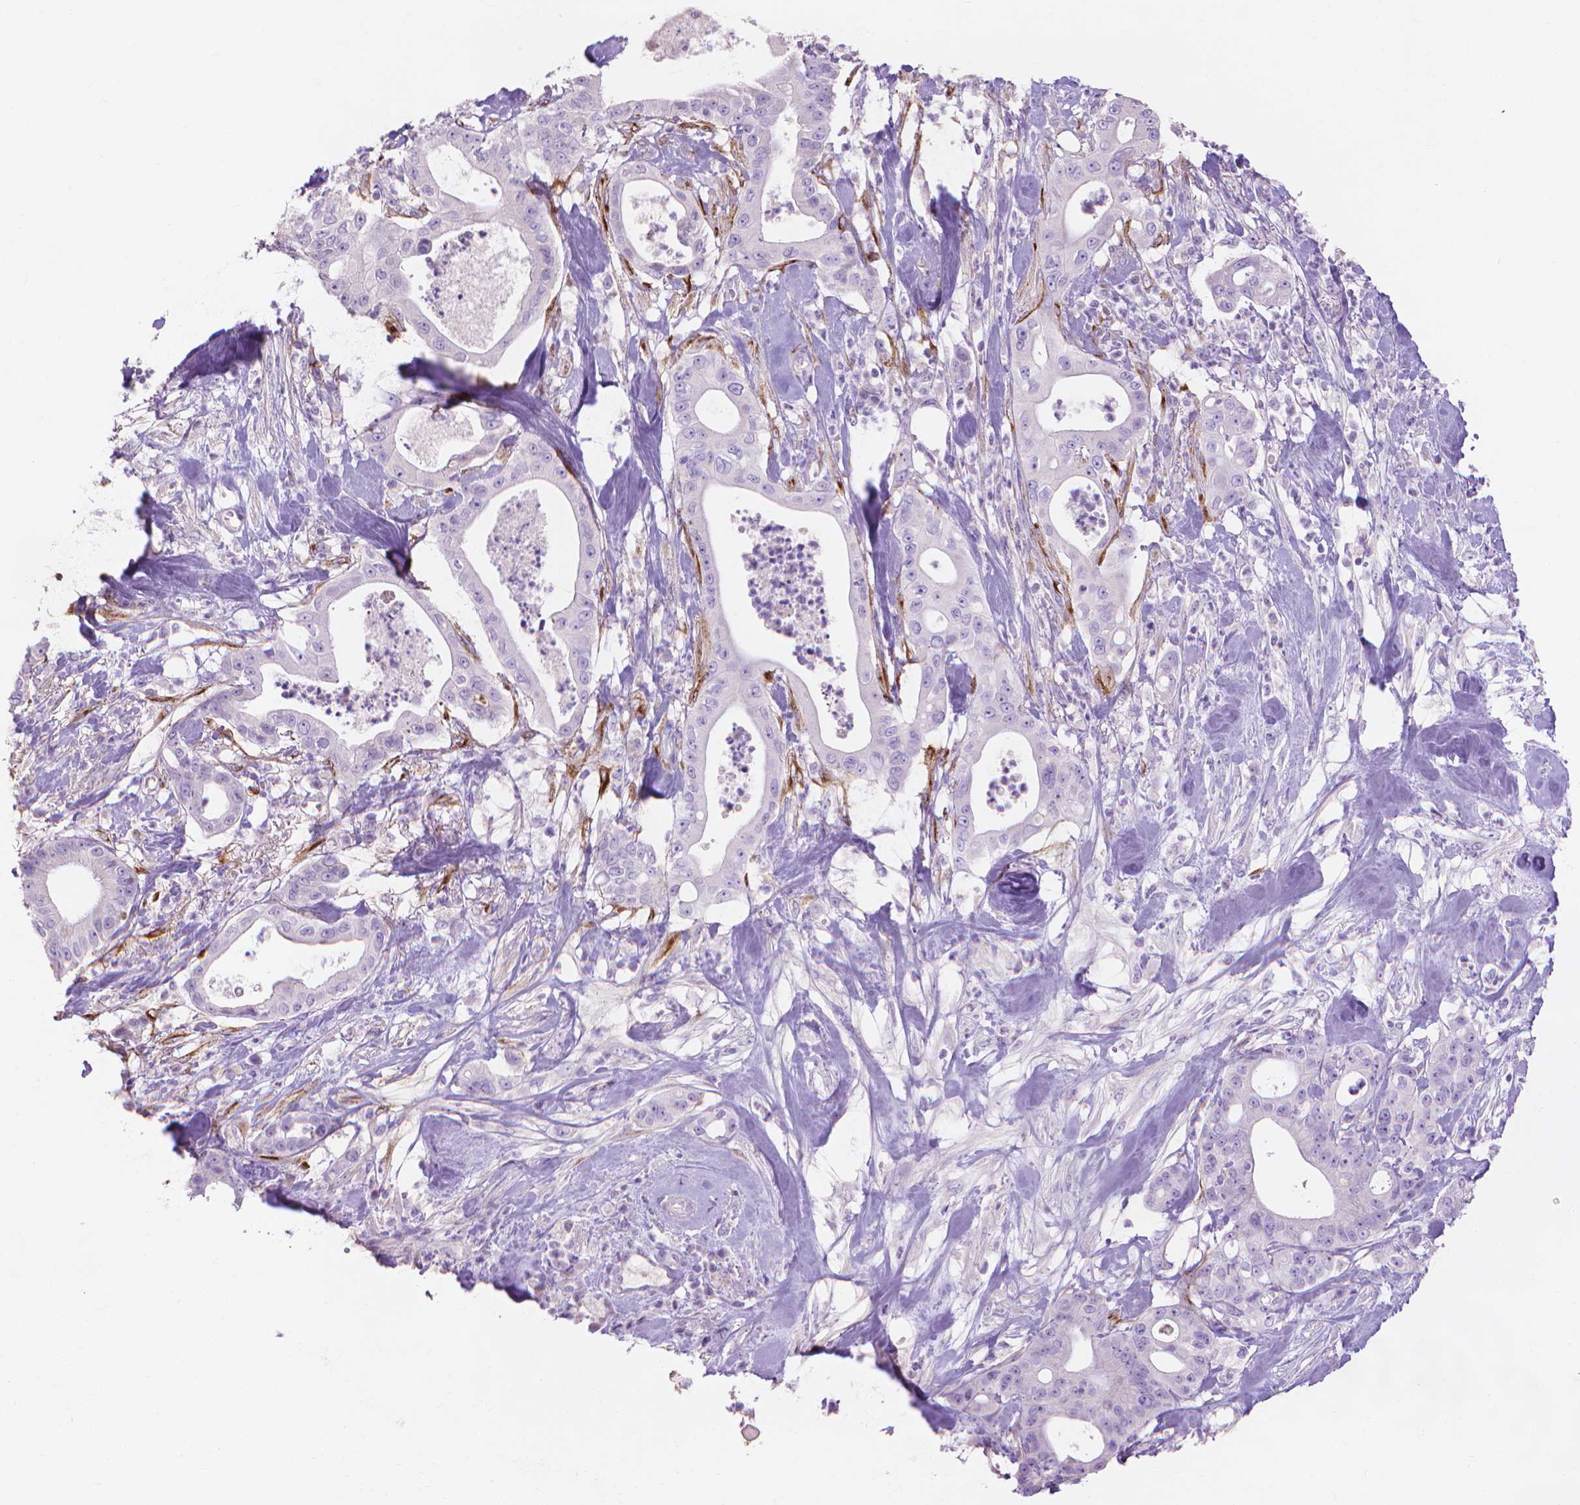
{"staining": {"intensity": "negative", "quantity": "none", "location": "none"}, "tissue": "pancreatic cancer", "cell_type": "Tumor cells", "image_type": "cancer", "snomed": [{"axis": "morphology", "description": "Adenocarcinoma, NOS"}, {"axis": "topography", "description": "Pancreas"}], "caption": "Immunohistochemical staining of pancreatic cancer reveals no significant expression in tumor cells. (DAB immunohistochemistry (IHC) with hematoxylin counter stain).", "gene": "MMP11", "patient": {"sex": "male", "age": 71}}